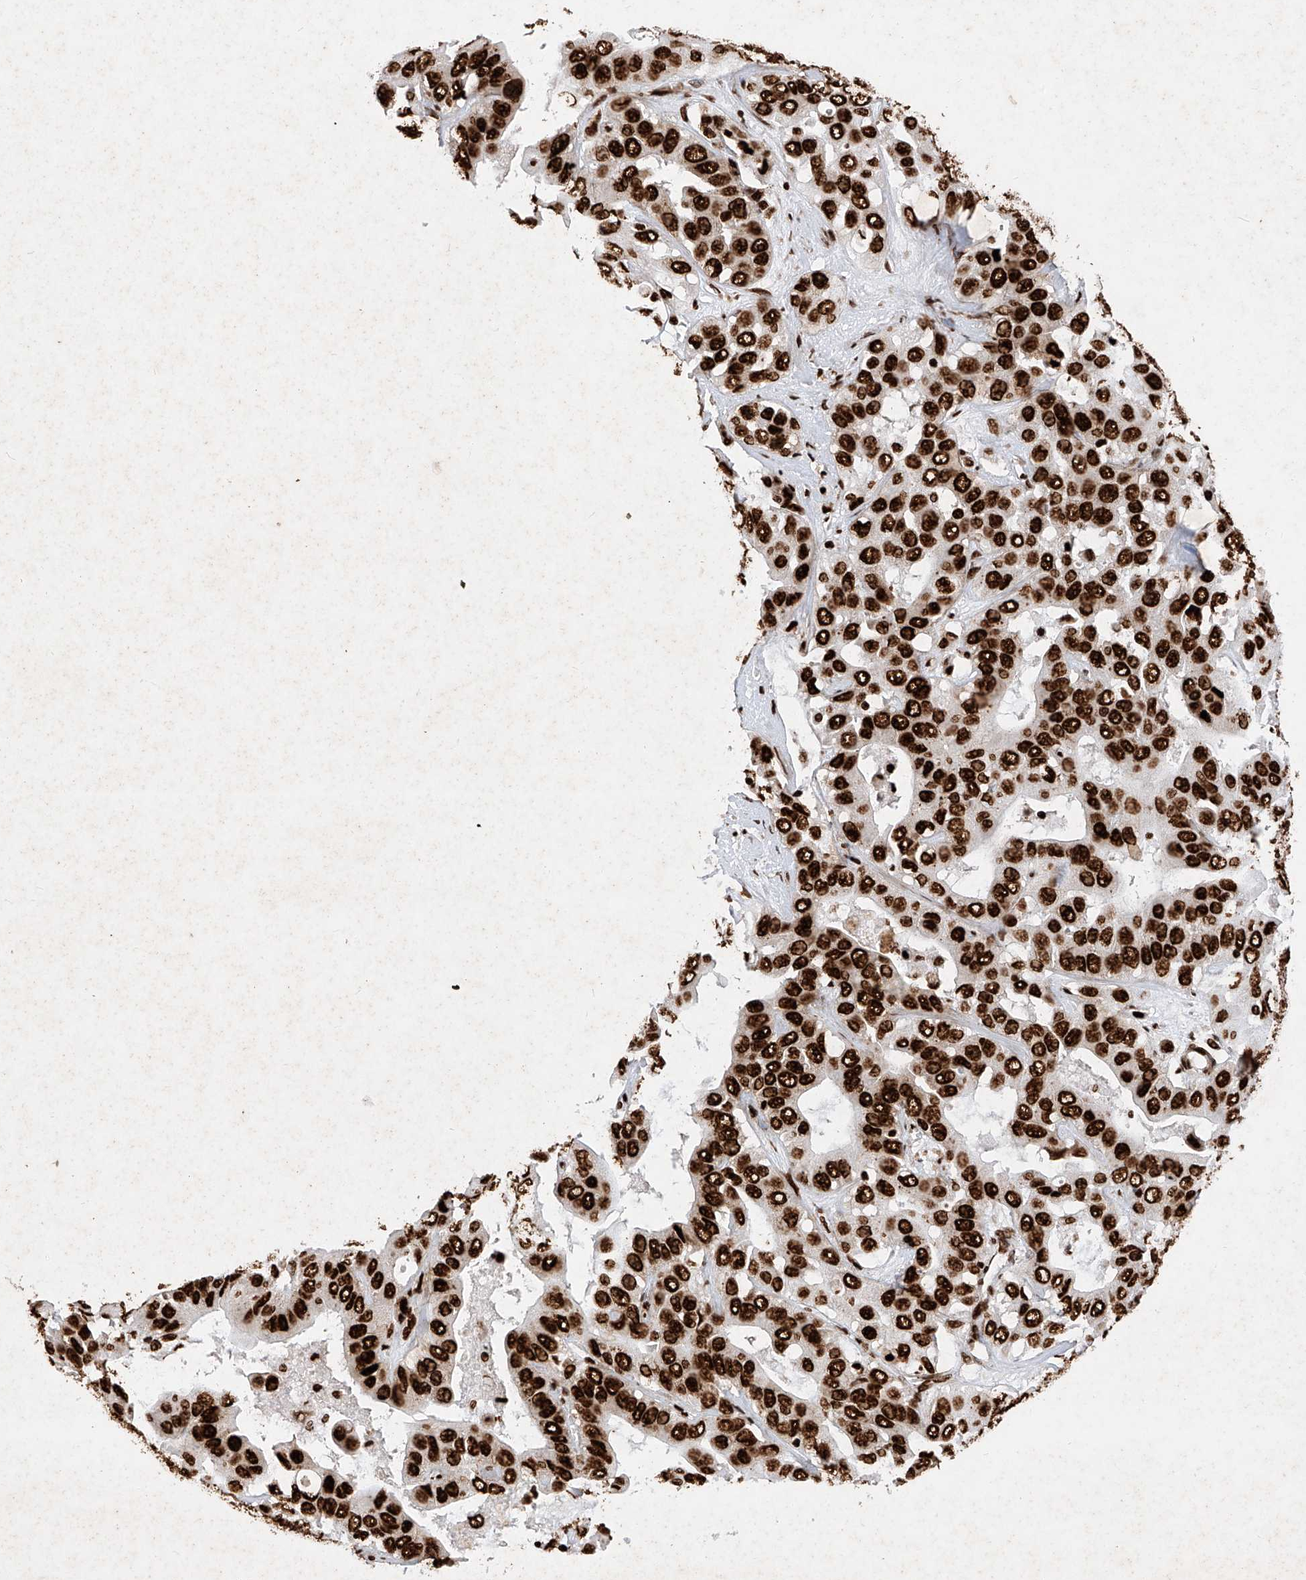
{"staining": {"intensity": "strong", "quantity": ">75%", "location": "nuclear"}, "tissue": "liver cancer", "cell_type": "Tumor cells", "image_type": "cancer", "snomed": [{"axis": "morphology", "description": "Cholangiocarcinoma"}, {"axis": "topography", "description": "Liver"}], "caption": "Tumor cells display high levels of strong nuclear positivity in about >75% of cells in cholangiocarcinoma (liver).", "gene": "SRSF6", "patient": {"sex": "female", "age": 52}}